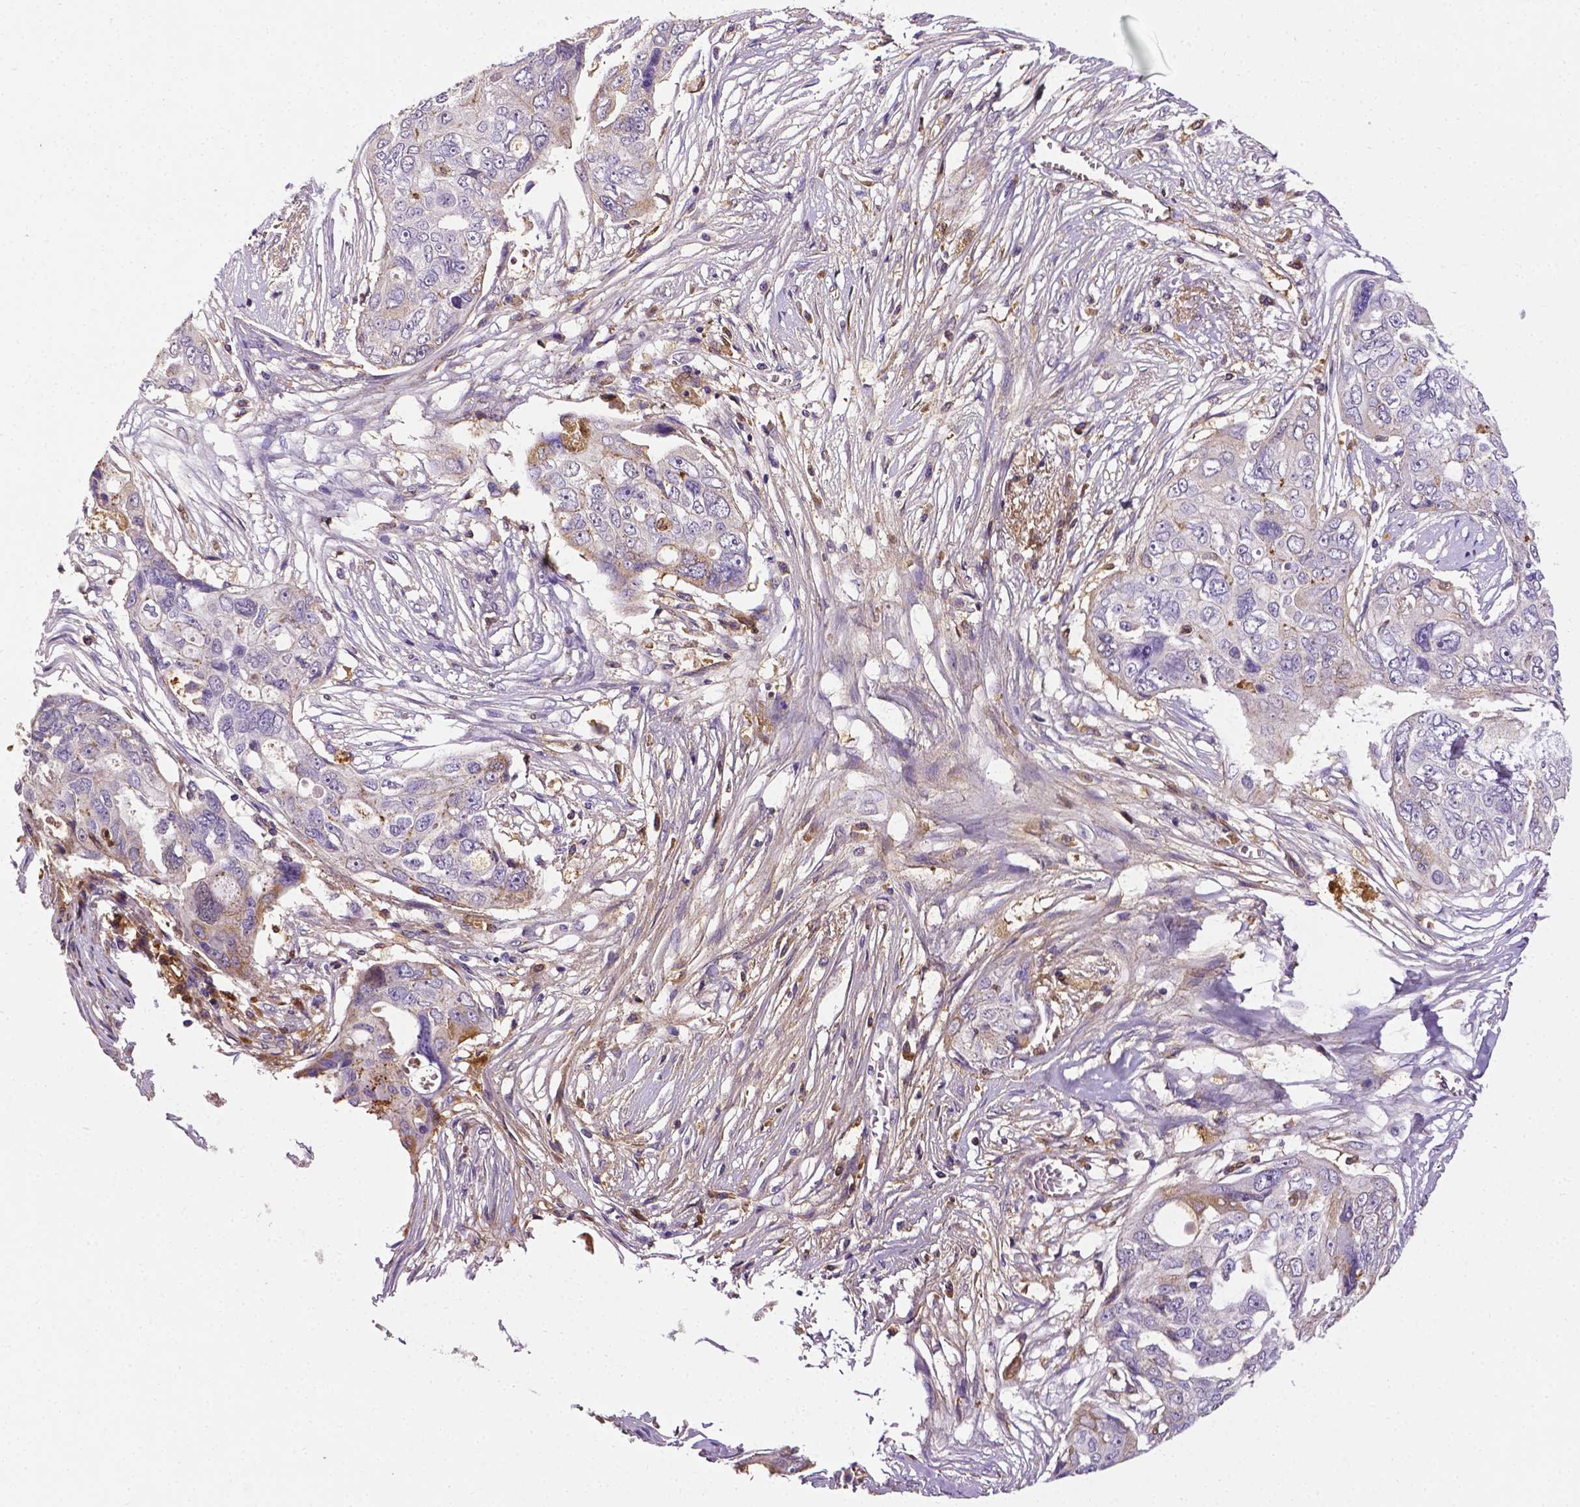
{"staining": {"intensity": "weak", "quantity": "<25%", "location": "cytoplasmic/membranous"}, "tissue": "ovarian cancer", "cell_type": "Tumor cells", "image_type": "cancer", "snomed": [{"axis": "morphology", "description": "Carcinoma, endometroid"}, {"axis": "topography", "description": "Ovary"}], "caption": "There is no significant expression in tumor cells of ovarian cancer (endometroid carcinoma).", "gene": "APOE", "patient": {"sex": "female", "age": 70}}